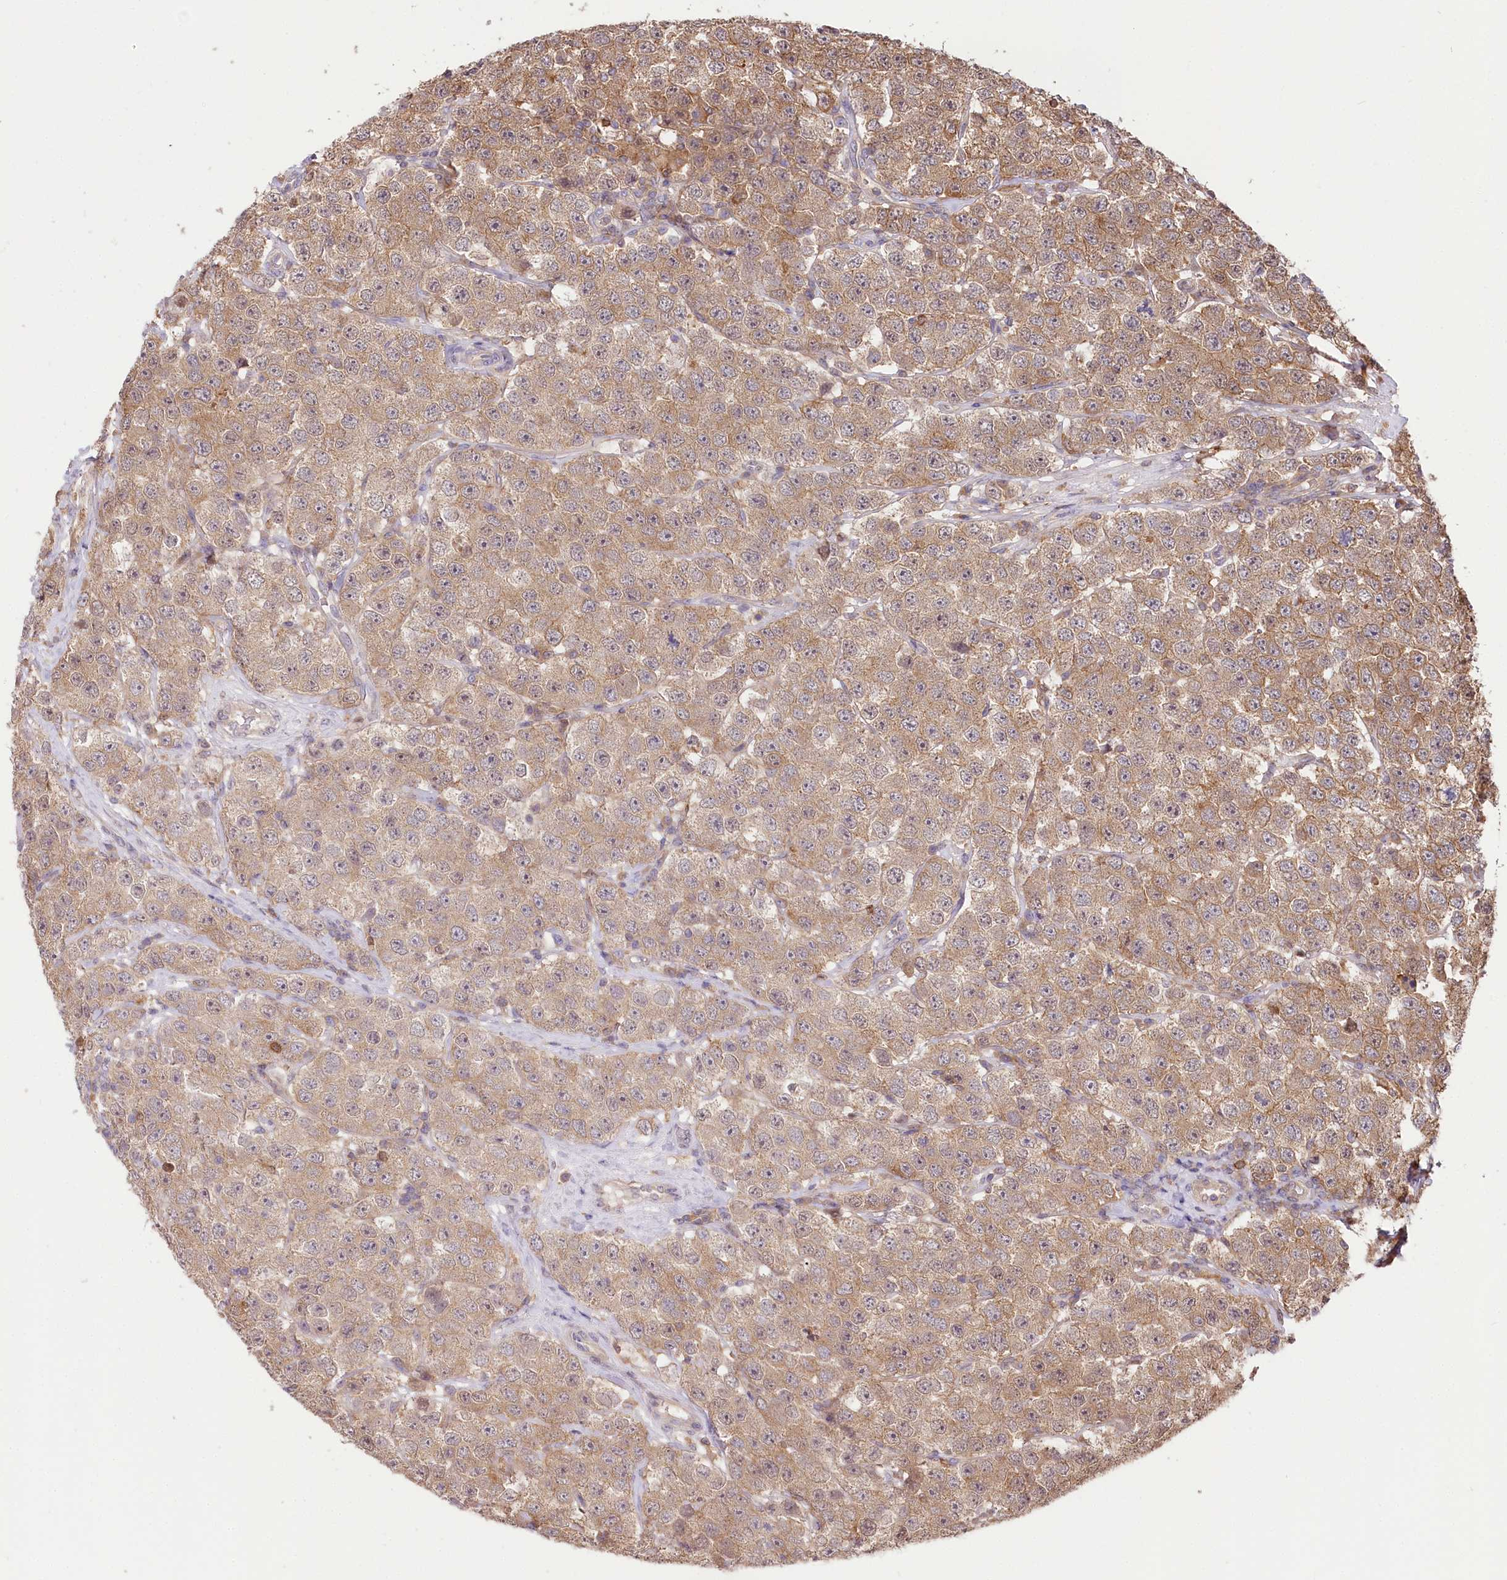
{"staining": {"intensity": "moderate", "quantity": ">75%", "location": "cytoplasmic/membranous"}, "tissue": "testis cancer", "cell_type": "Tumor cells", "image_type": "cancer", "snomed": [{"axis": "morphology", "description": "Seminoma, NOS"}, {"axis": "topography", "description": "Testis"}], "caption": "This micrograph demonstrates seminoma (testis) stained with immunohistochemistry (IHC) to label a protein in brown. The cytoplasmic/membranous of tumor cells show moderate positivity for the protein. Nuclei are counter-stained blue.", "gene": "UGP2", "patient": {"sex": "male", "age": 28}}